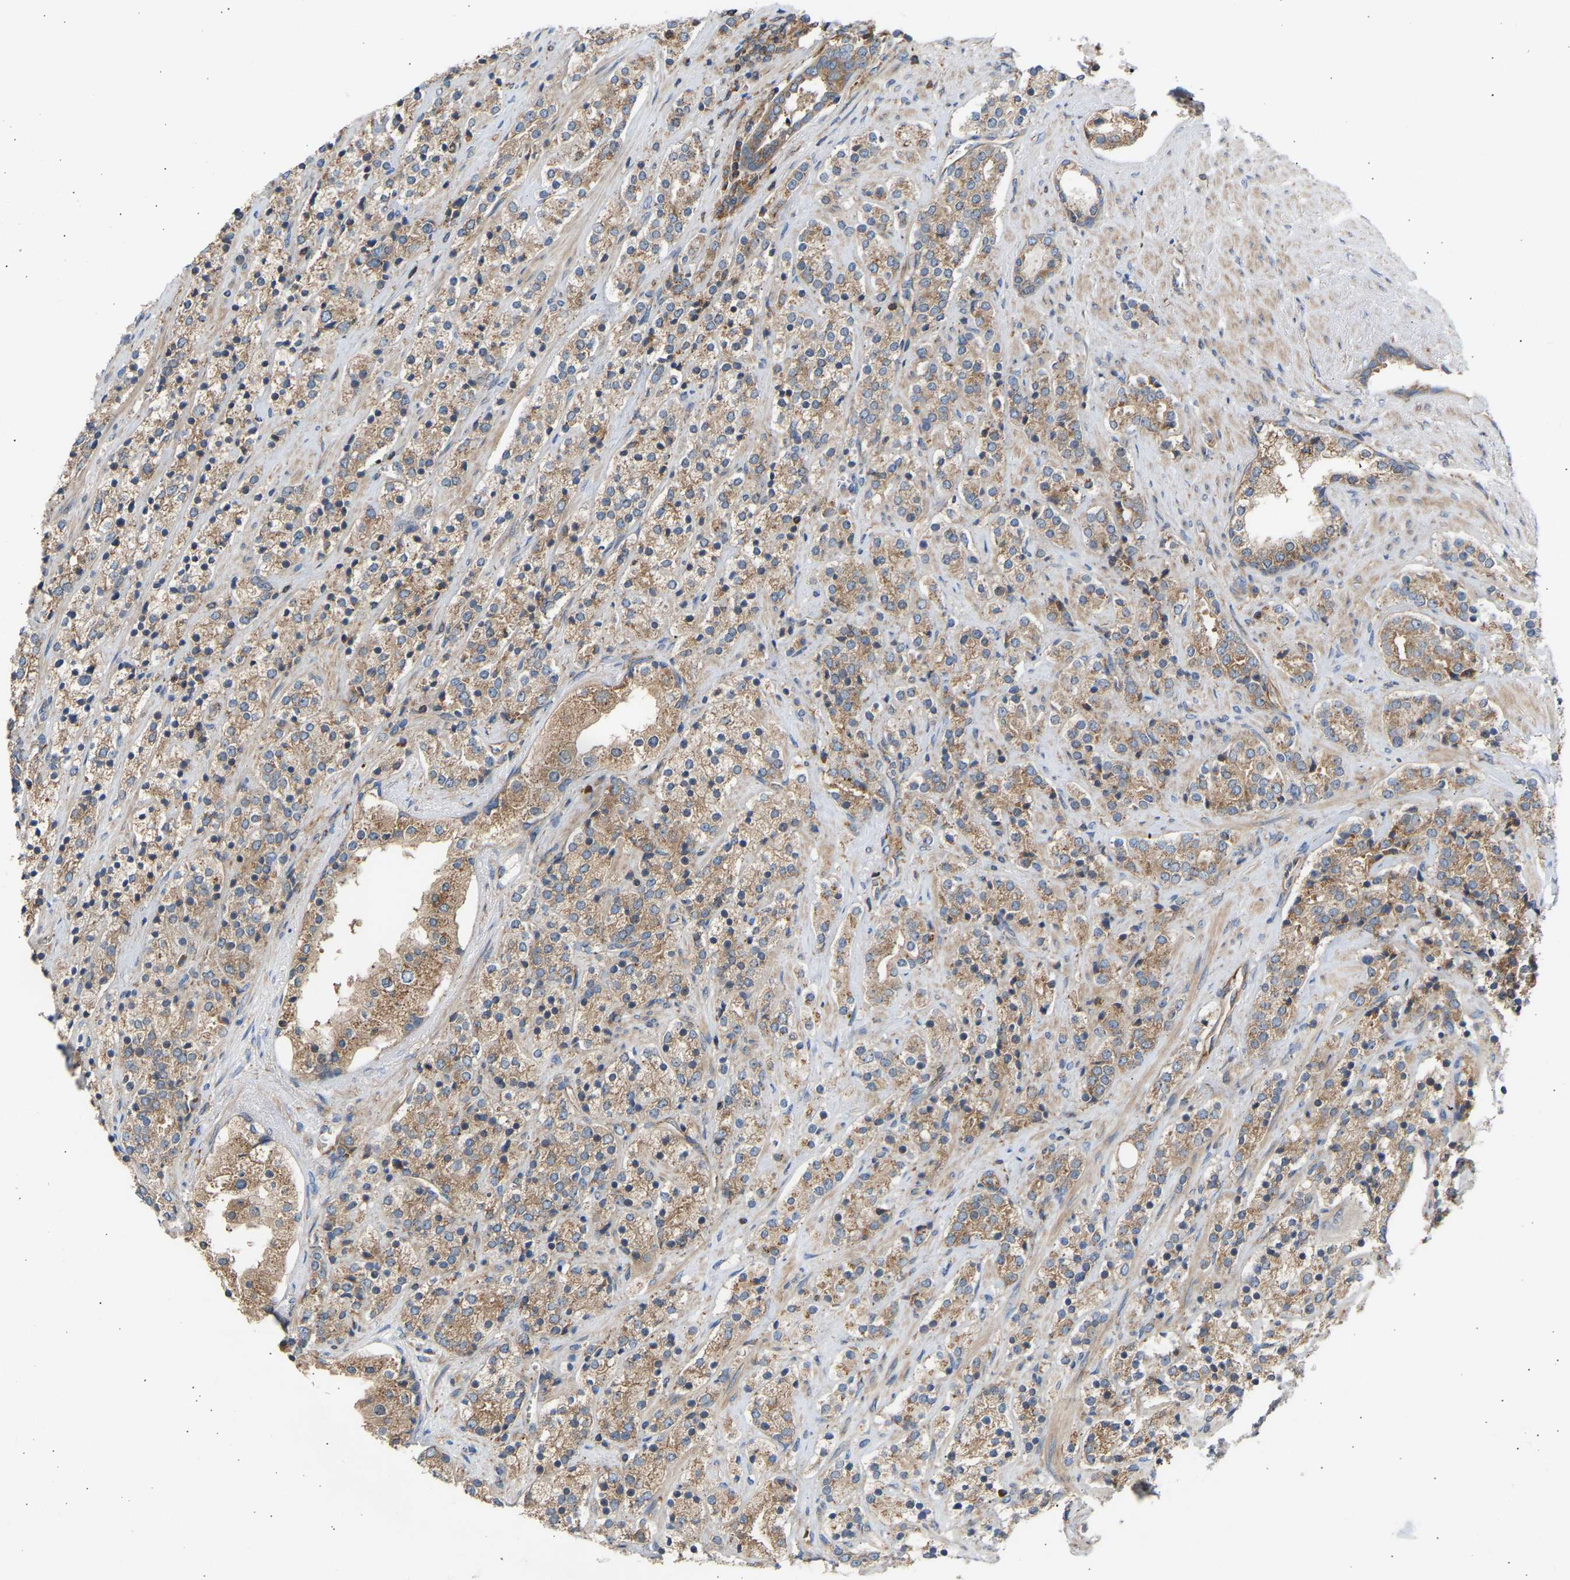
{"staining": {"intensity": "moderate", "quantity": ">75%", "location": "cytoplasmic/membranous"}, "tissue": "prostate cancer", "cell_type": "Tumor cells", "image_type": "cancer", "snomed": [{"axis": "morphology", "description": "Adenocarcinoma, High grade"}, {"axis": "topography", "description": "Prostate"}], "caption": "Approximately >75% of tumor cells in high-grade adenocarcinoma (prostate) show moderate cytoplasmic/membranous protein expression as visualized by brown immunohistochemical staining.", "gene": "GCN1", "patient": {"sex": "male", "age": 71}}